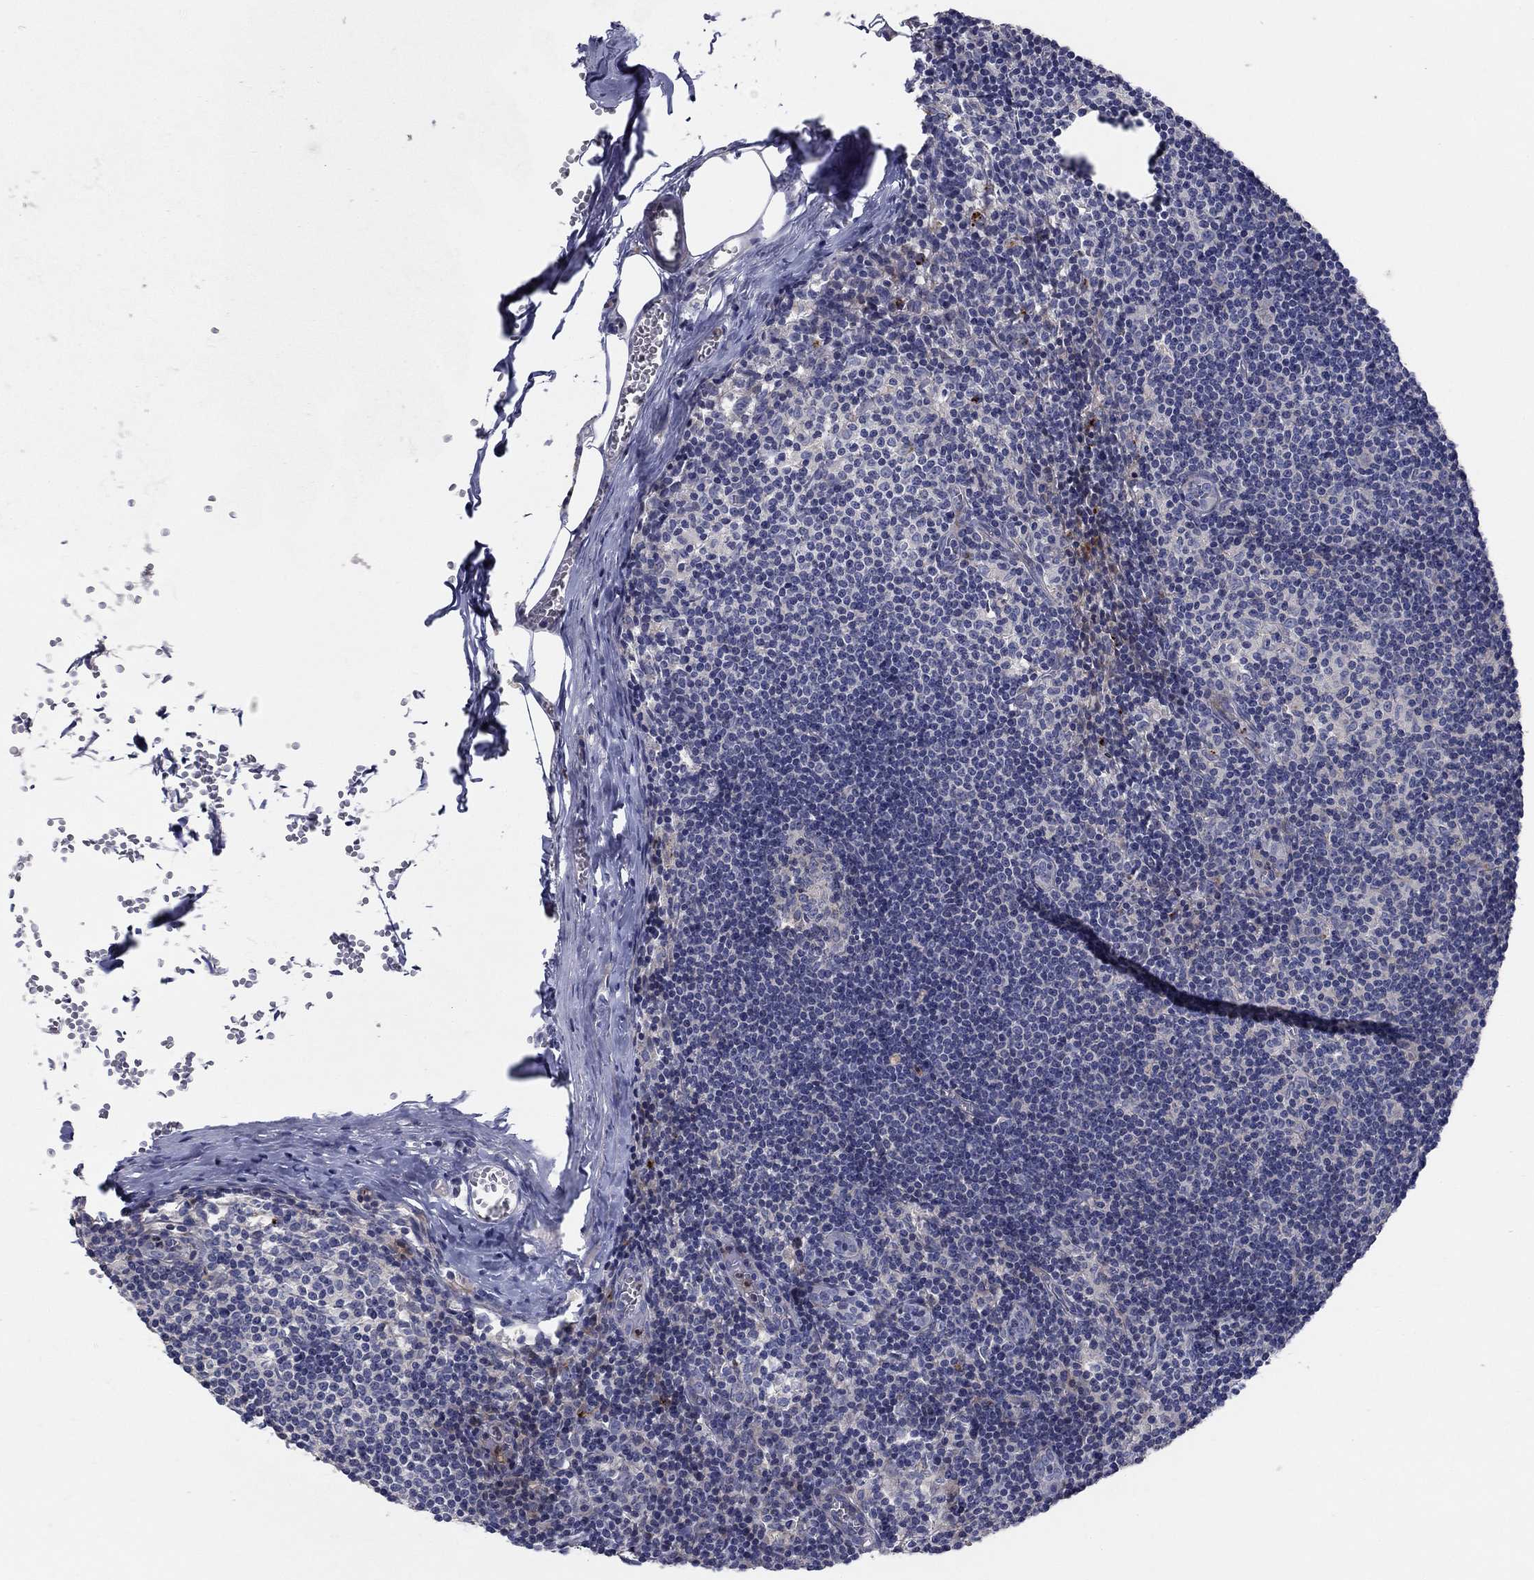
{"staining": {"intensity": "negative", "quantity": "none", "location": "none"}, "tissue": "lymph node", "cell_type": "Germinal center cells", "image_type": "normal", "snomed": [{"axis": "morphology", "description": "Normal tissue, NOS"}, {"axis": "topography", "description": "Lymph node"}], "caption": "A histopathology image of lymph node stained for a protein displays no brown staining in germinal center cells. (DAB immunohistochemistry, high magnification).", "gene": "TMEM249", "patient": {"sex": "male", "age": 59}}